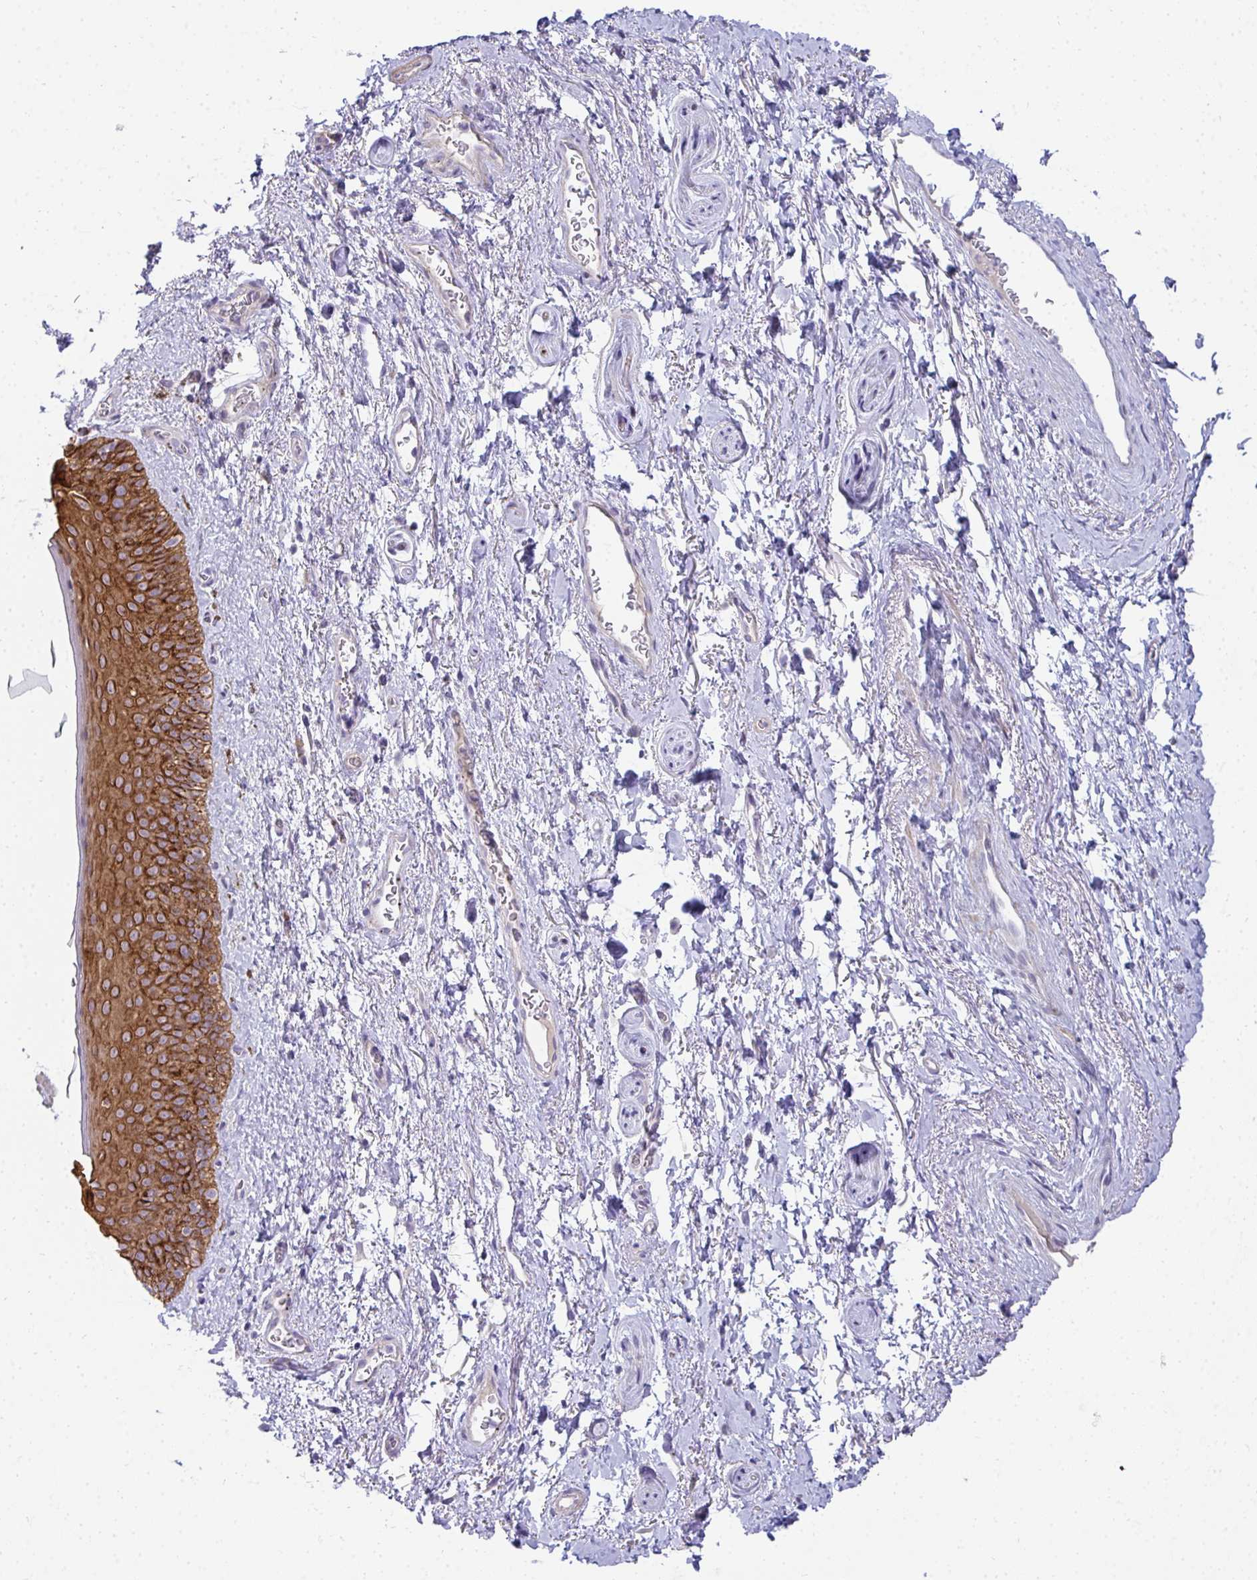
{"staining": {"intensity": "negative", "quantity": "none", "location": "none"}, "tissue": "adipose tissue", "cell_type": "Adipocytes", "image_type": "normal", "snomed": [{"axis": "morphology", "description": "Normal tissue, NOS"}, {"axis": "topography", "description": "Vulva"}, {"axis": "topography", "description": "Peripheral nerve tissue"}], "caption": "Photomicrograph shows no protein staining in adipocytes of benign adipose tissue. (DAB immunohistochemistry, high magnification).", "gene": "AK5", "patient": {"sex": "female", "age": 66}}